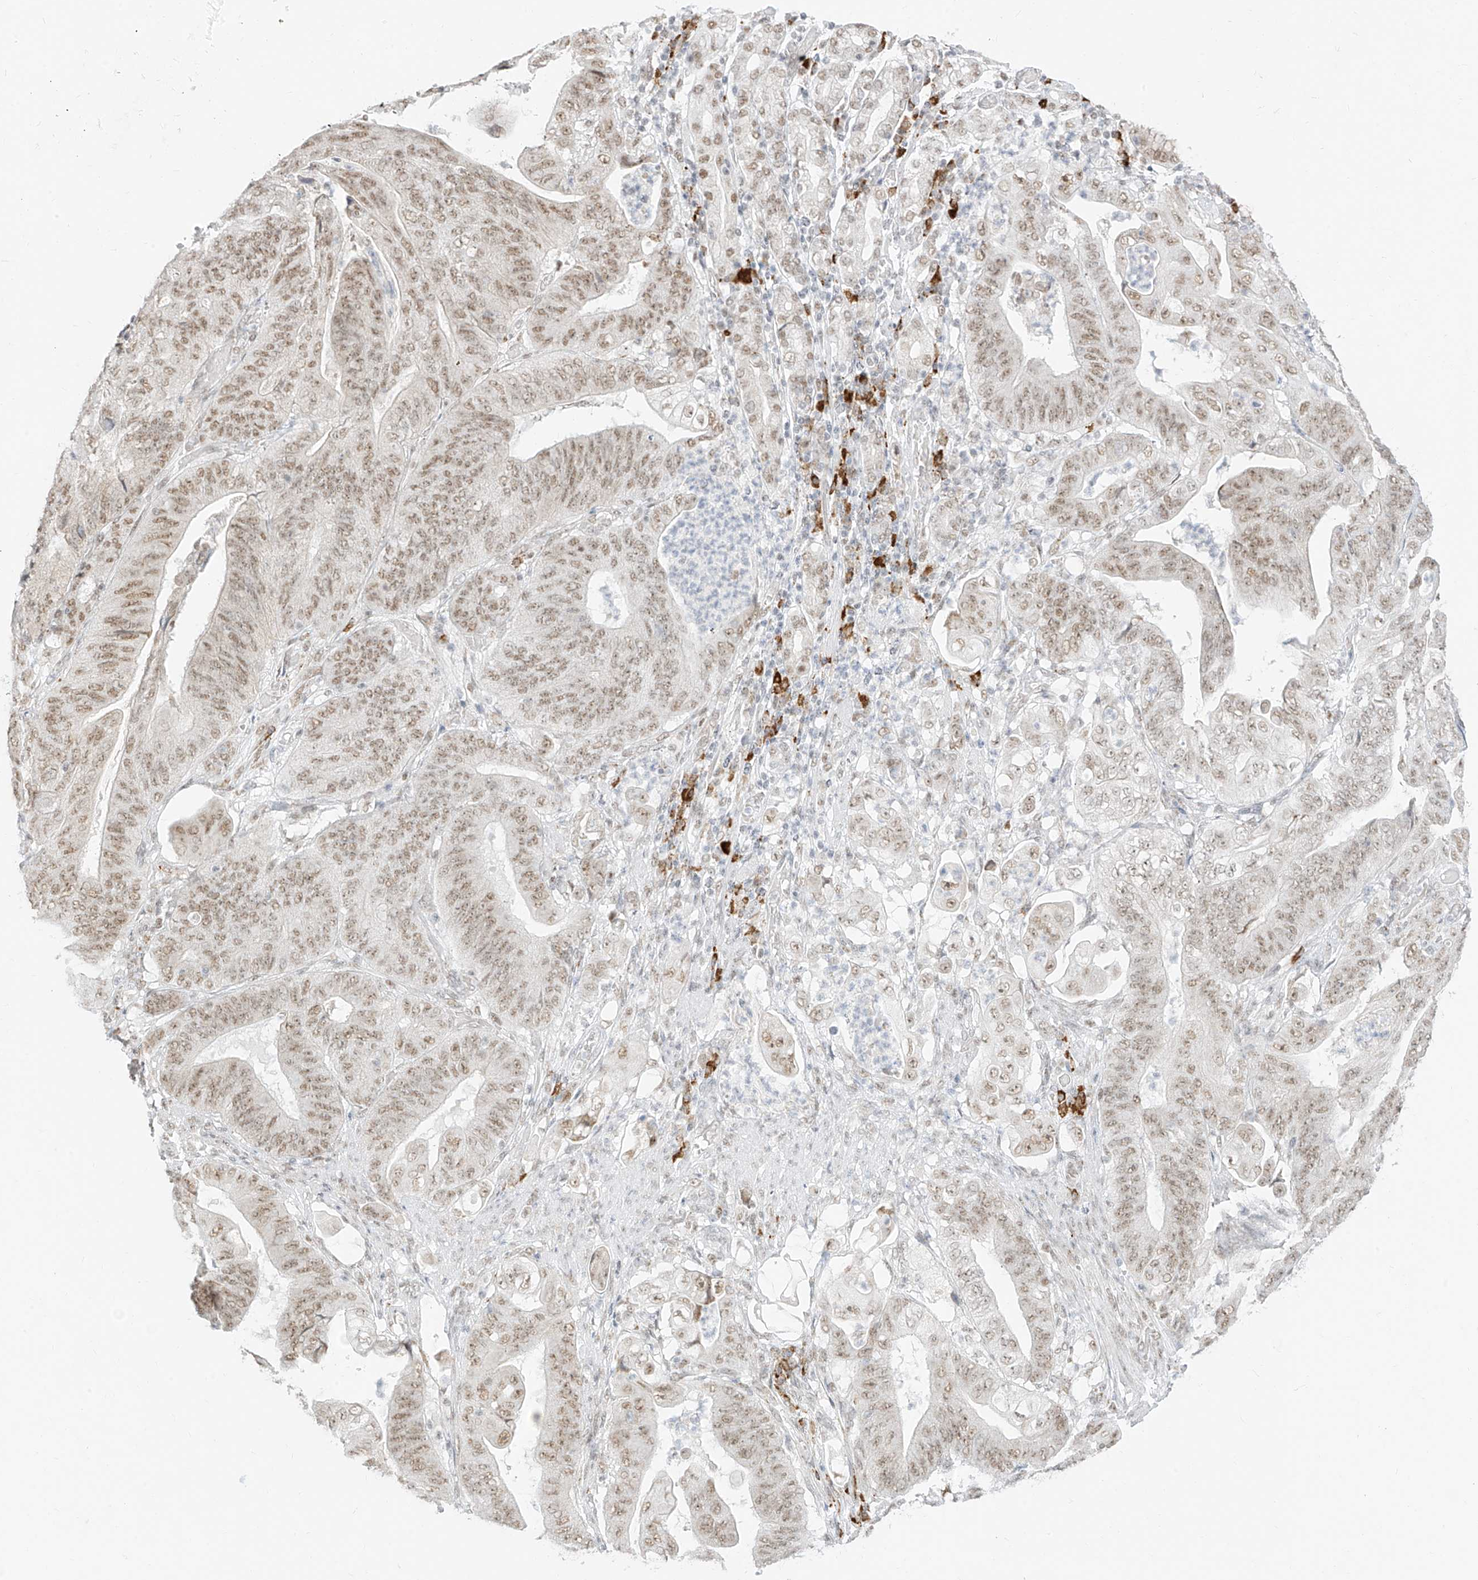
{"staining": {"intensity": "moderate", "quantity": ">75%", "location": "nuclear"}, "tissue": "stomach cancer", "cell_type": "Tumor cells", "image_type": "cancer", "snomed": [{"axis": "morphology", "description": "Adenocarcinoma, NOS"}, {"axis": "topography", "description": "Stomach"}], "caption": "Immunohistochemistry of human stomach cancer (adenocarcinoma) exhibits medium levels of moderate nuclear staining in approximately >75% of tumor cells.", "gene": "SUPT5H", "patient": {"sex": "female", "age": 73}}